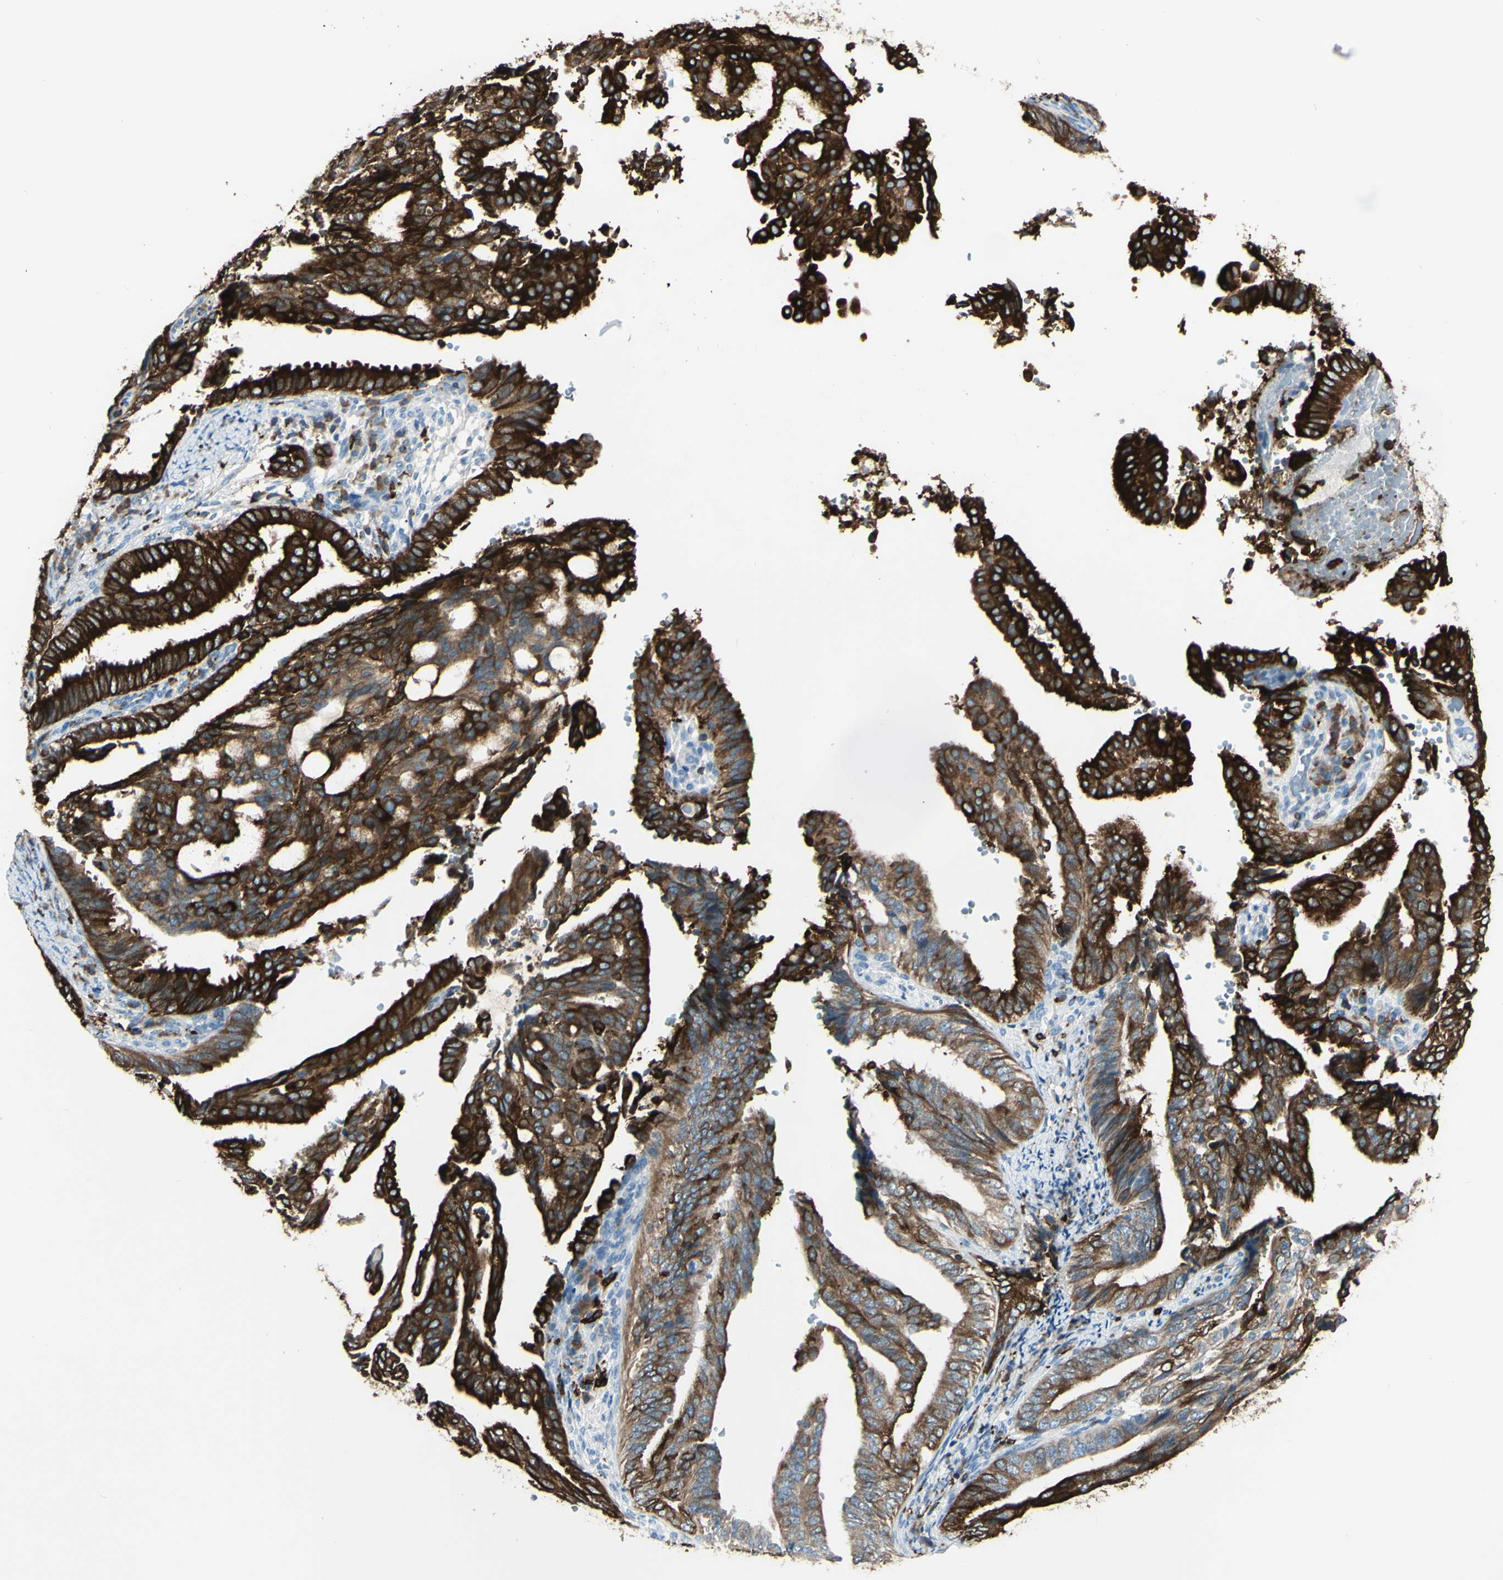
{"staining": {"intensity": "strong", "quantity": ">75%", "location": "cytoplasmic/membranous"}, "tissue": "endometrial cancer", "cell_type": "Tumor cells", "image_type": "cancer", "snomed": [{"axis": "morphology", "description": "Adenocarcinoma, NOS"}, {"axis": "topography", "description": "Endometrium"}], "caption": "Endometrial adenocarcinoma was stained to show a protein in brown. There is high levels of strong cytoplasmic/membranous expression in approximately >75% of tumor cells.", "gene": "CD74", "patient": {"sex": "female", "age": 58}}